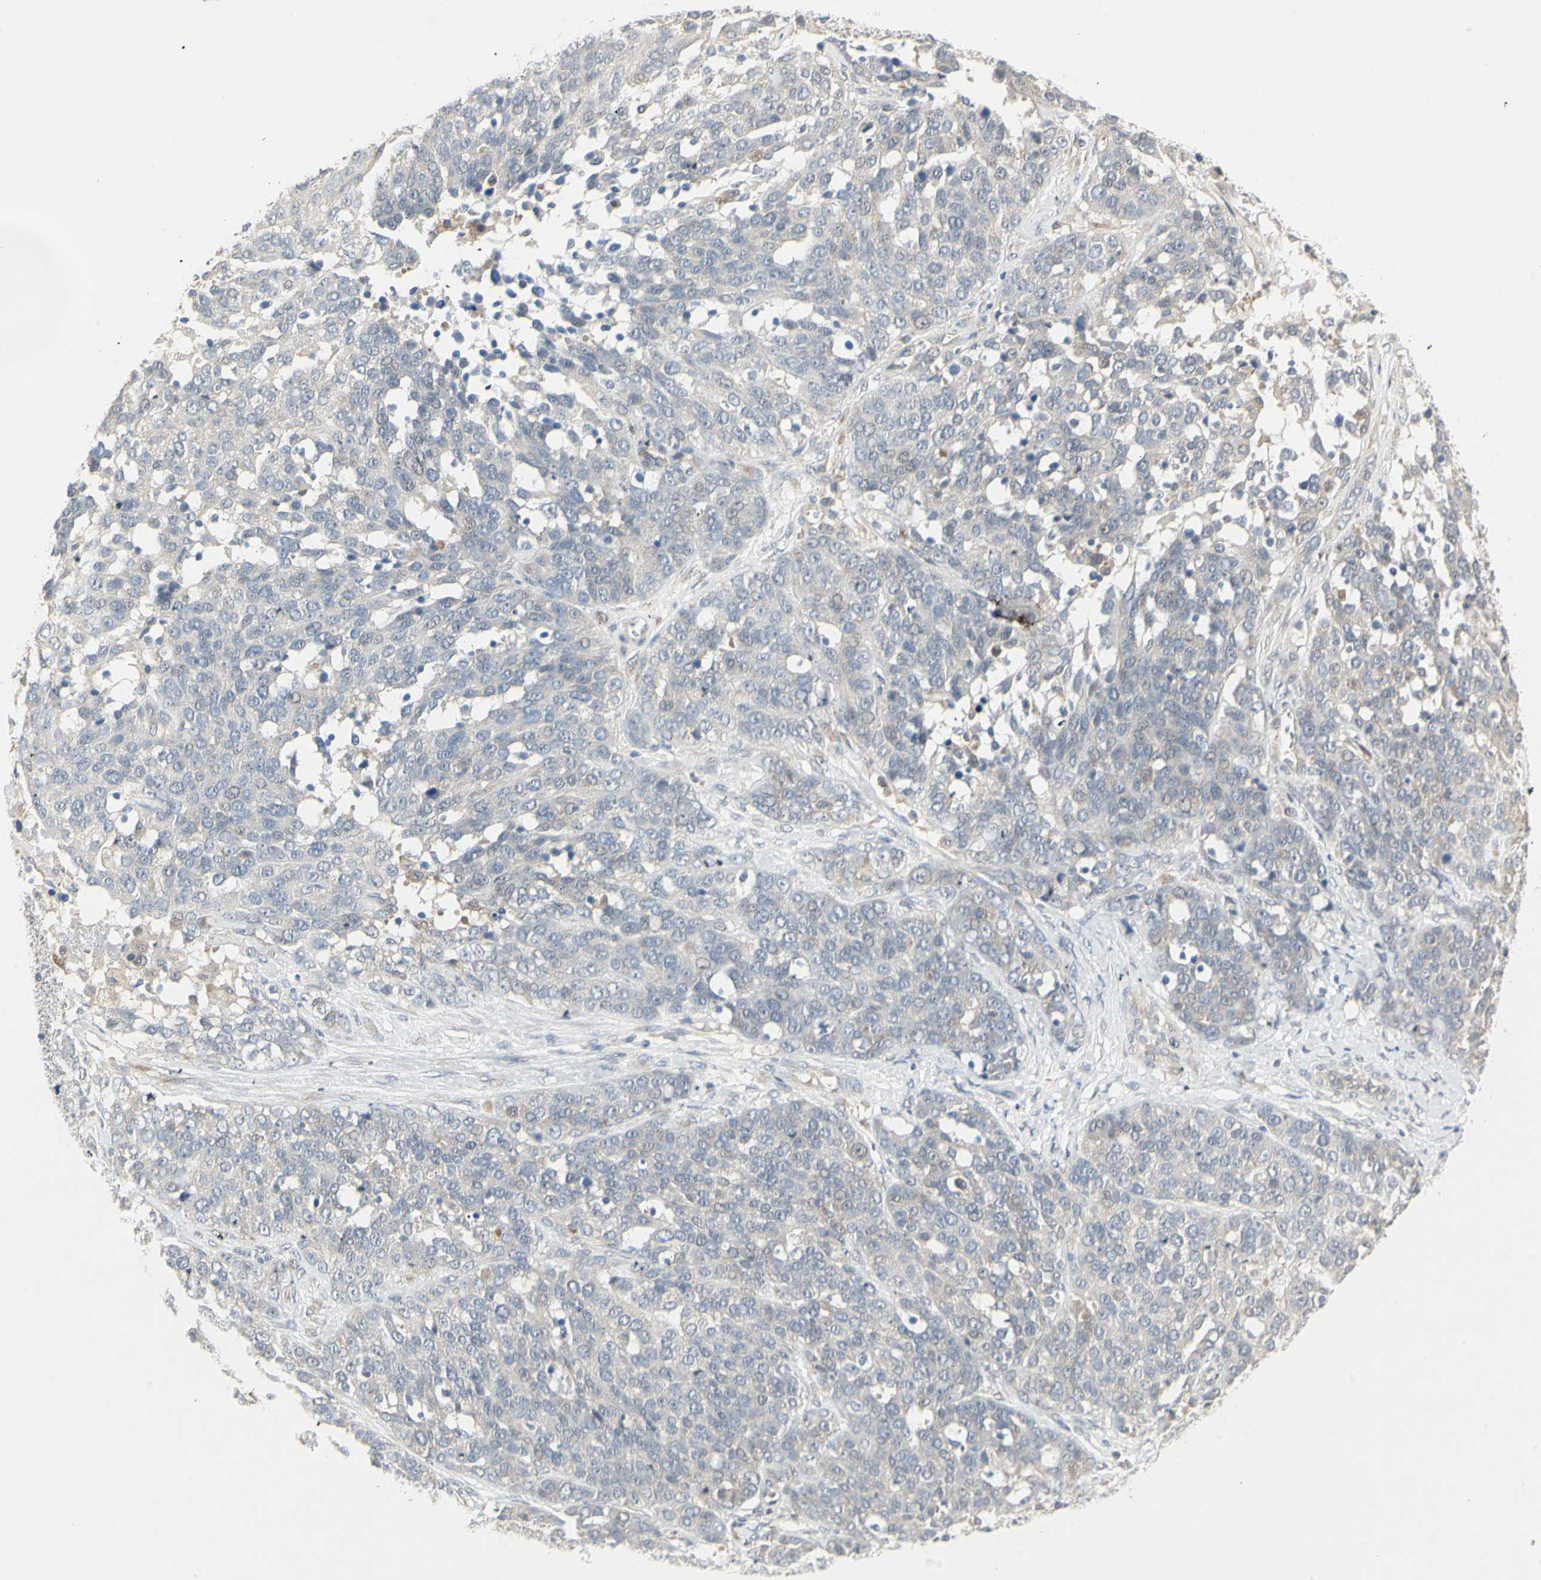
{"staining": {"intensity": "negative", "quantity": "none", "location": "none"}, "tissue": "ovarian cancer", "cell_type": "Tumor cells", "image_type": "cancer", "snomed": [{"axis": "morphology", "description": "Cystadenocarcinoma, serous, NOS"}, {"axis": "topography", "description": "Ovary"}], "caption": "Human ovarian serous cystadenocarcinoma stained for a protein using IHC demonstrates no staining in tumor cells.", "gene": "ZFP36", "patient": {"sex": "female", "age": 44}}